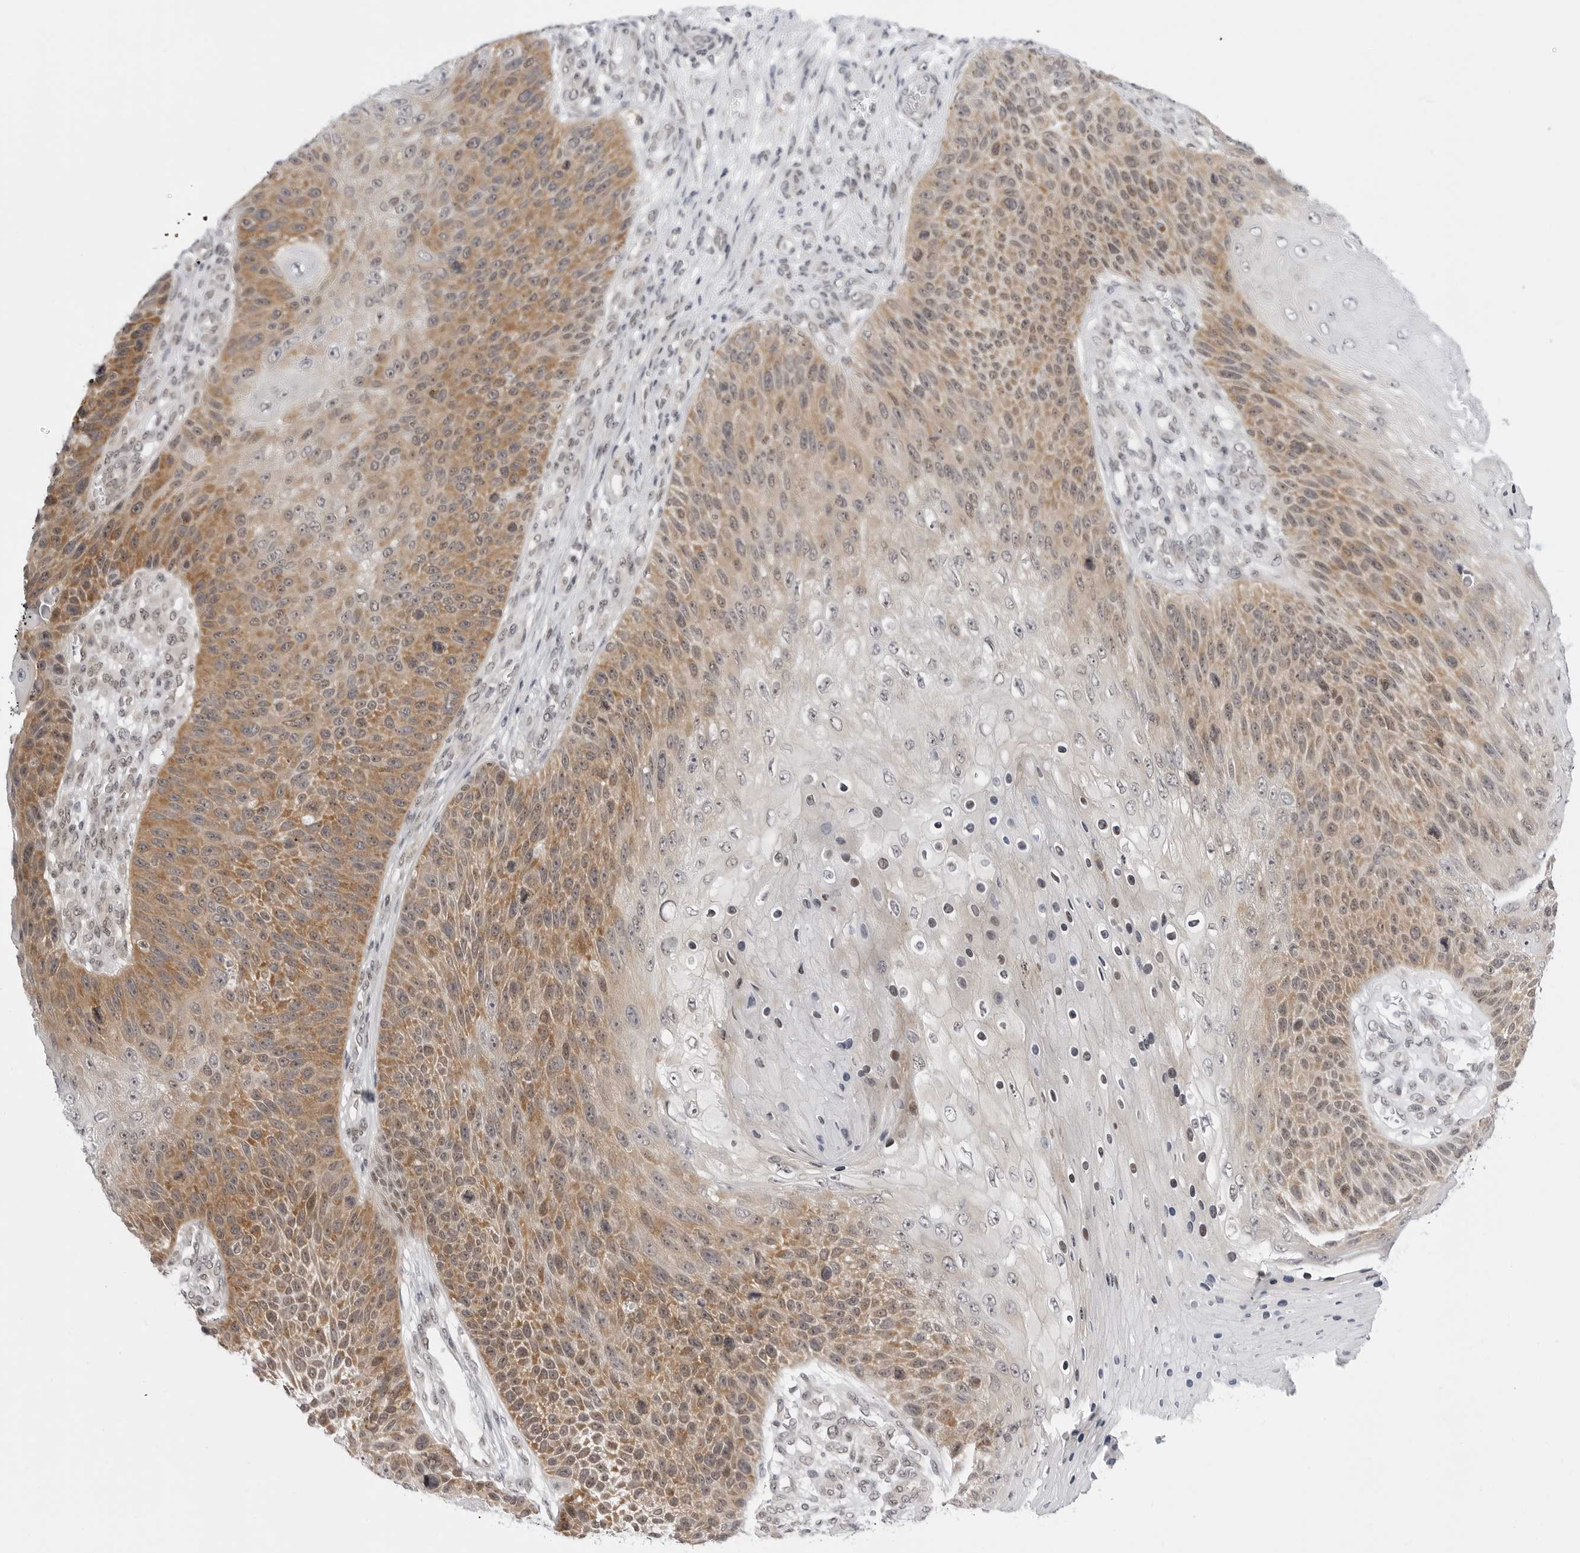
{"staining": {"intensity": "moderate", "quantity": ">75%", "location": "cytoplasmic/membranous"}, "tissue": "skin cancer", "cell_type": "Tumor cells", "image_type": "cancer", "snomed": [{"axis": "morphology", "description": "Squamous cell carcinoma, NOS"}, {"axis": "topography", "description": "Skin"}], "caption": "A brown stain highlights moderate cytoplasmic/membranous positivity of a protein in human squamous cell carcinoma (skin) tumor cells.", "gene": "PPP2R5C", "patient": {"sex": "female", "age": 88}}